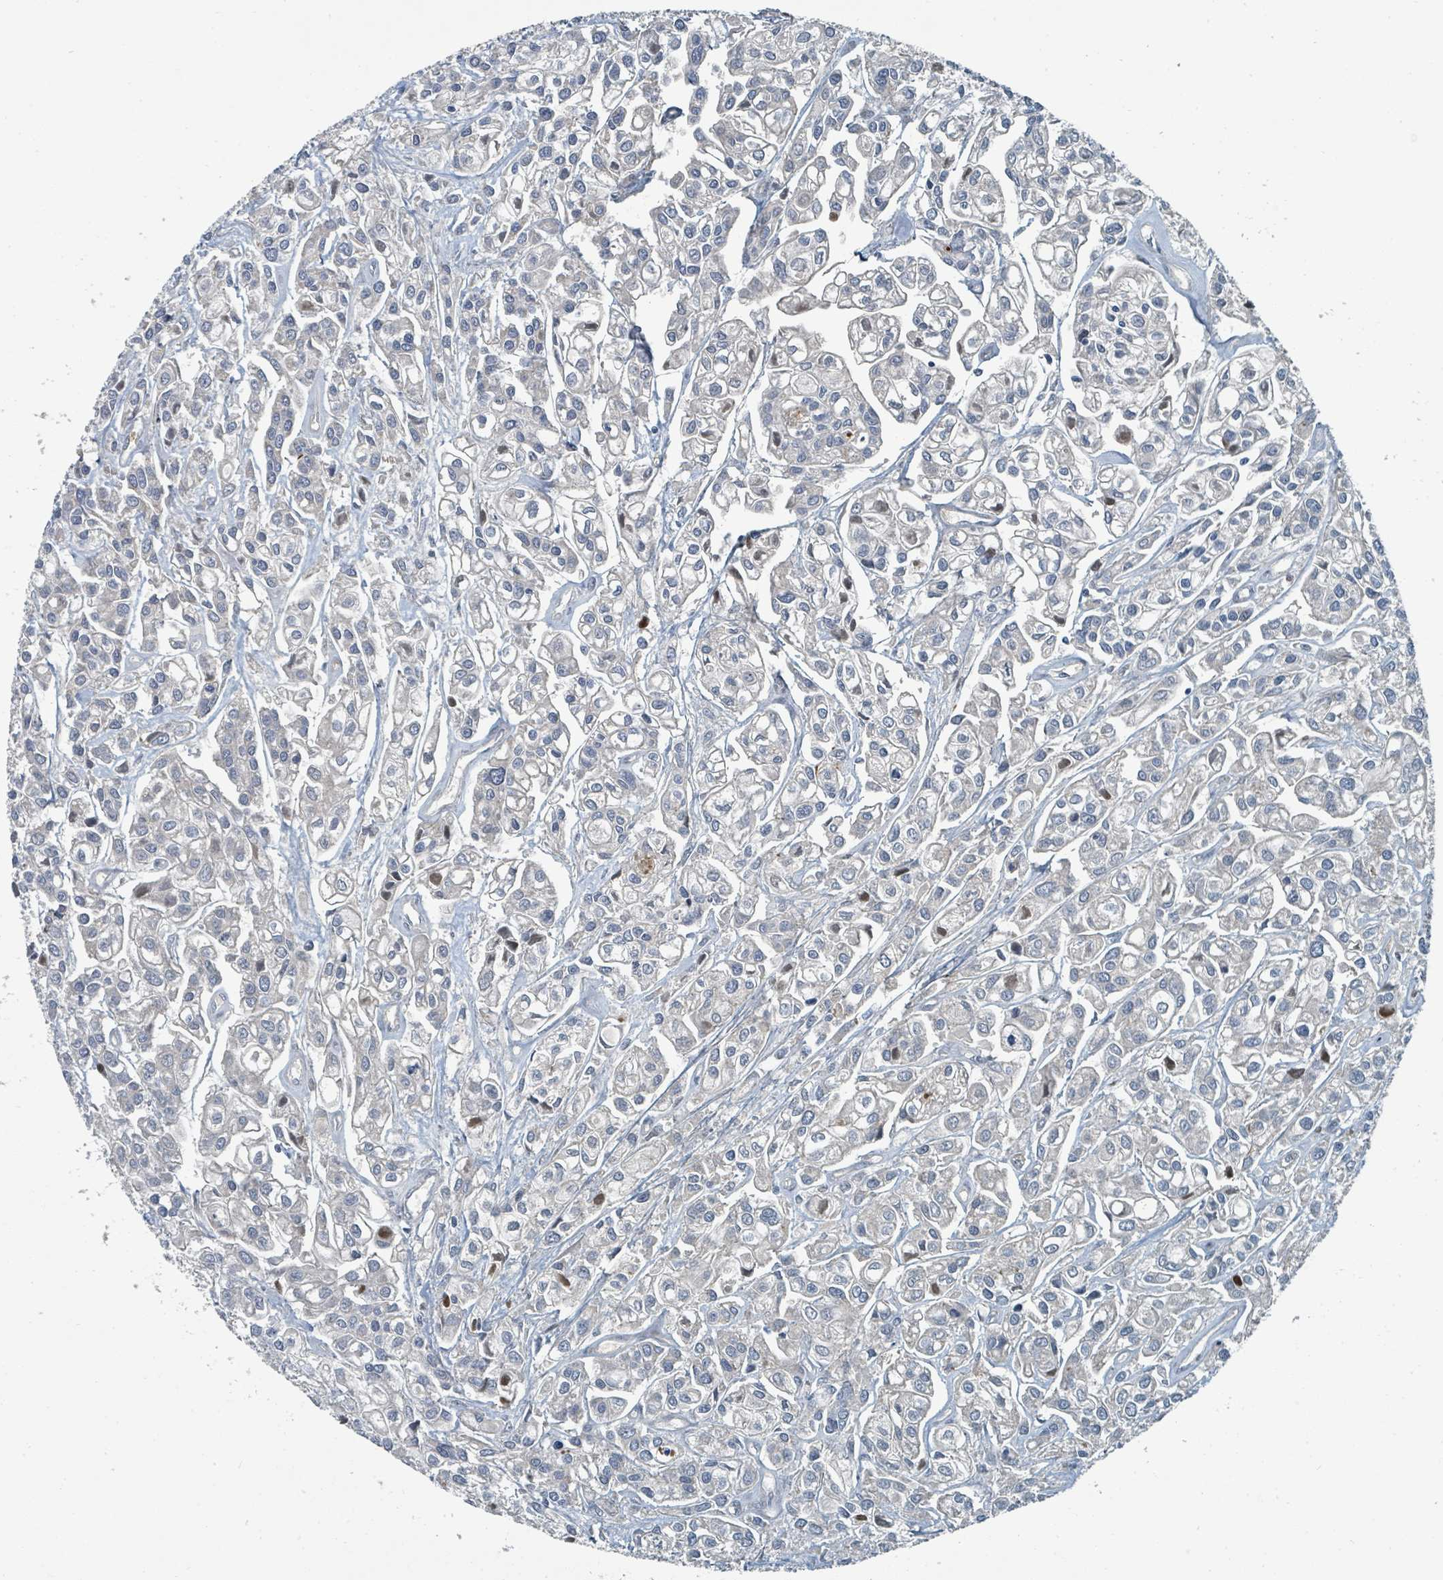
{"staining": {"intensity": "negative", "quantity": "none", "location": "none"}, "tissue": "urothelial cancer", "cell_type": "Tumor cells", "image_type": "cancer", "snomed": [{"axis": "morphology", "description": "Urothelial carcinoma, High grade"}, {"axis": "topography", "description": "Urinary bladder"}], "caption": "This is a photomicrograph of immunohistochemistry (IHC) staining of high-grade urothelial carcinoma, which shows no positivity in tumor cells.", "gene": "SLC44A5", "patient": {"sex": "male", "age": 67}}